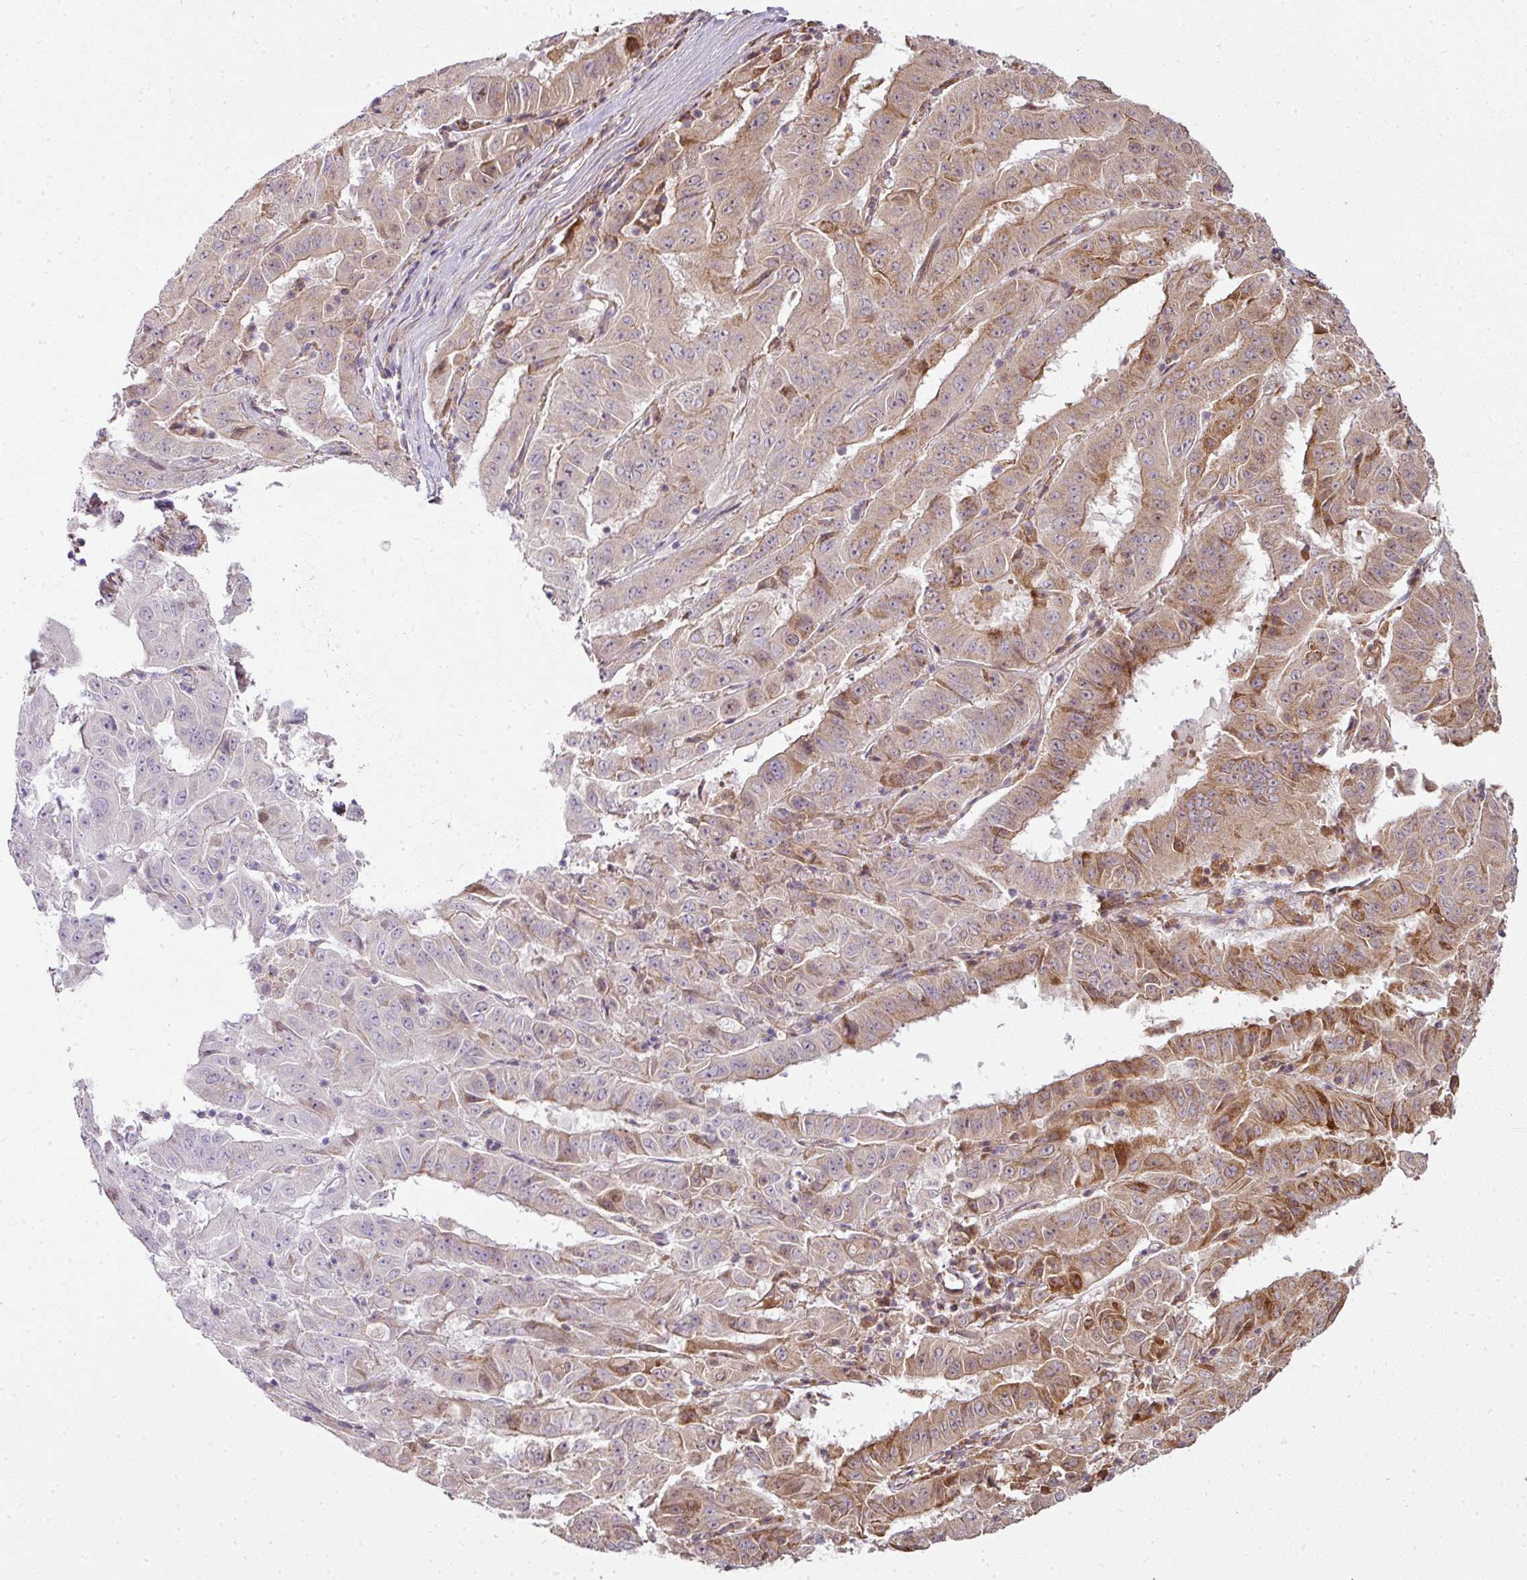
{"staining": {"intensity": "moderate", "quantity": ">75%", "location": "cytoplasmic/membranous"}, "tissue": "pancreatic cancer", "cell_type": "Tumor cells", "image_type": "cancer", "snomed": [{"axis": "morphology", "description": "Adenocarcinoma, NOS"}, {"axis": "topography", "description": "Pancreas"}], "caption": "Pancreatic cancer (adenocarcinoma) stained for a protein displays moderate cytoplasmic/membranous positivity in tumor cells.", "gene": "ATAT1", "patient": {"sex": "male", "age": 63}}